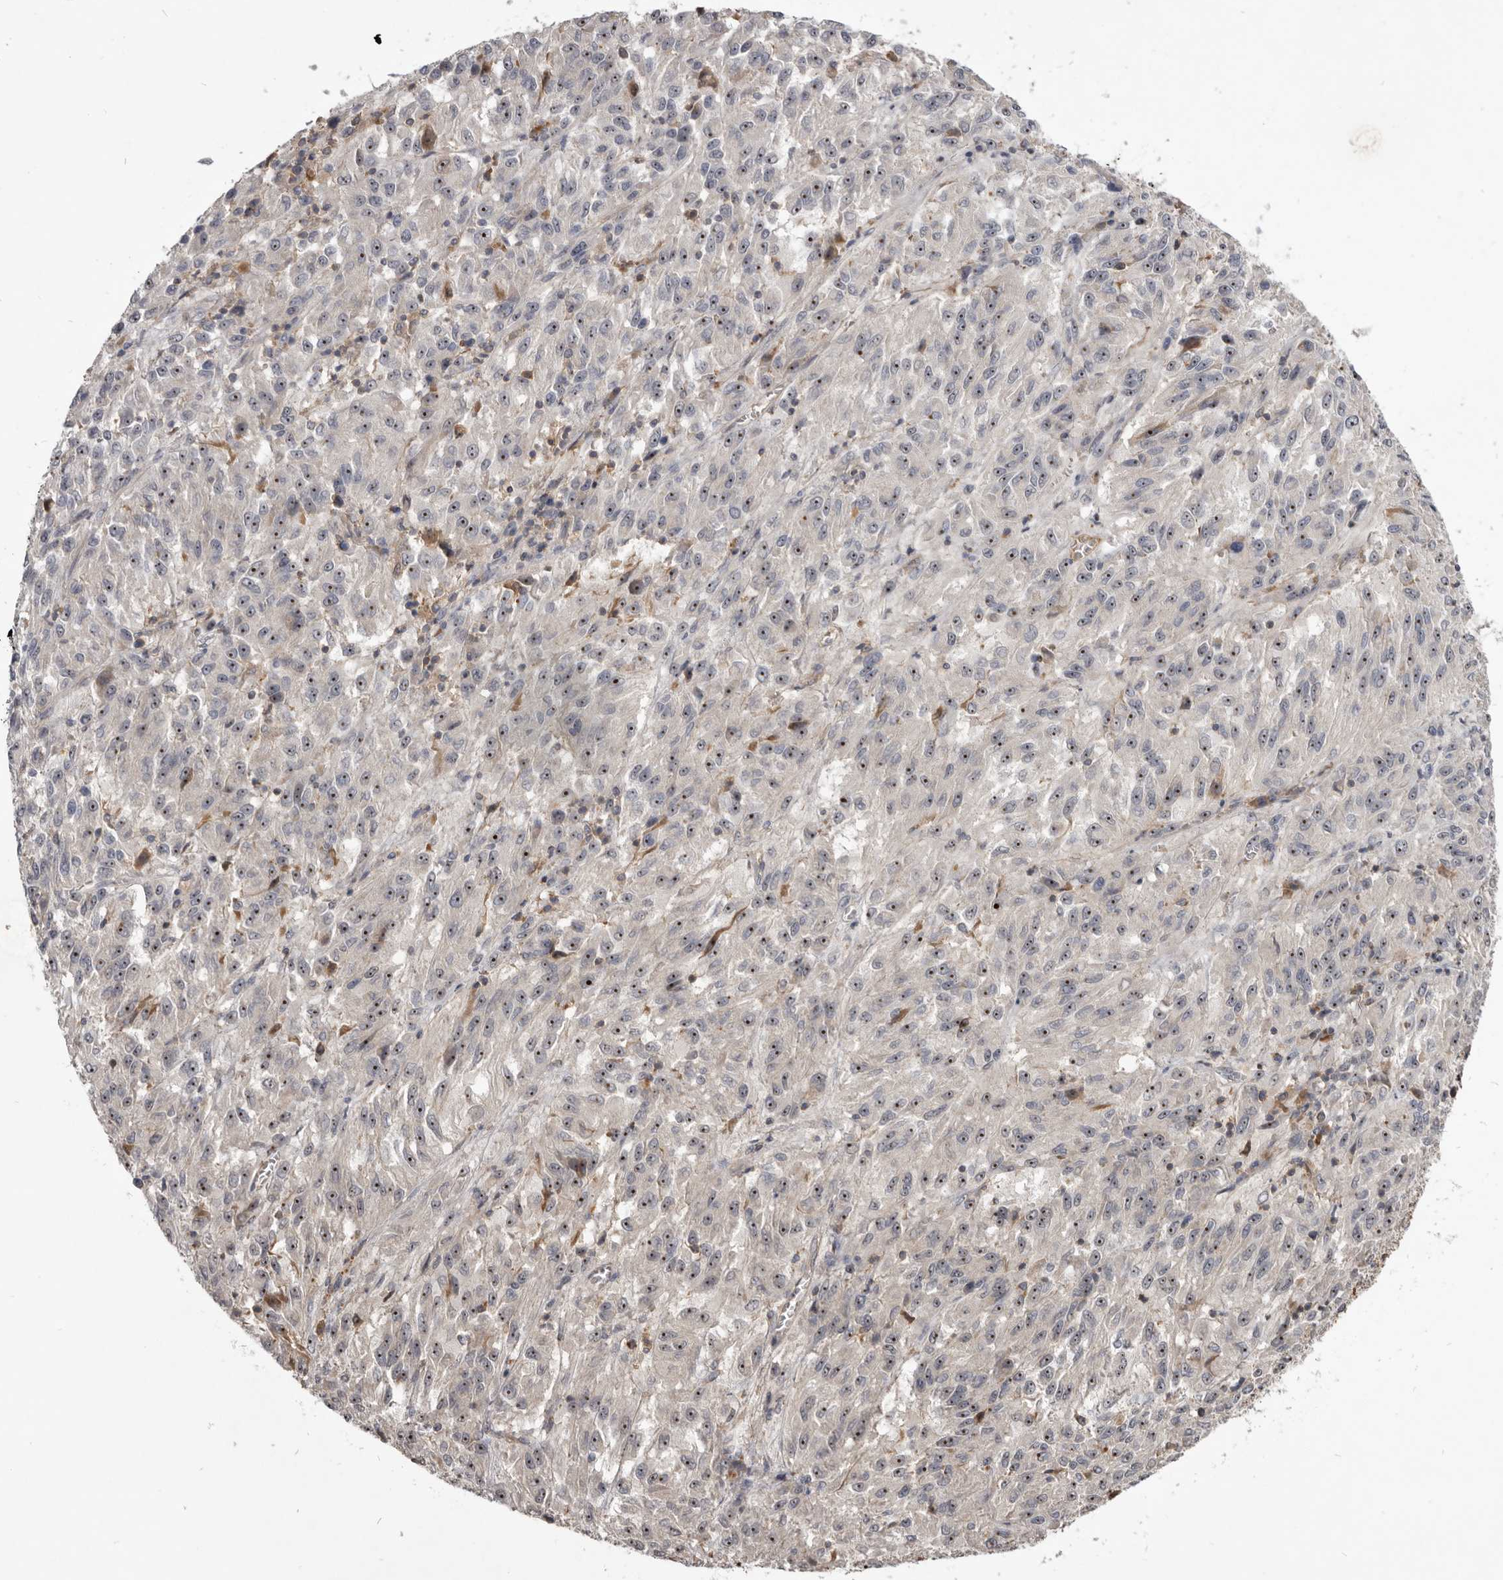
{"staining": {"intensity": "moderate", "quantity": "25%-75%", "location": "nuclear"}, "tissue": "melanoma", "cell_type": "Tumor cells", "image_type": "cancer", "snomed": [{"axis": "morphology", "description": "Malignant melanoma, Metastatic site"}, {"axis": "topography", "description": "Lung"}], "caption": "A photomicrograph of human melanoma stained for a protein shows moderate nuclear brown staining in tumor cells.", "gene": "TTC39A", "patient": {"sex": "male", "age": 64}}